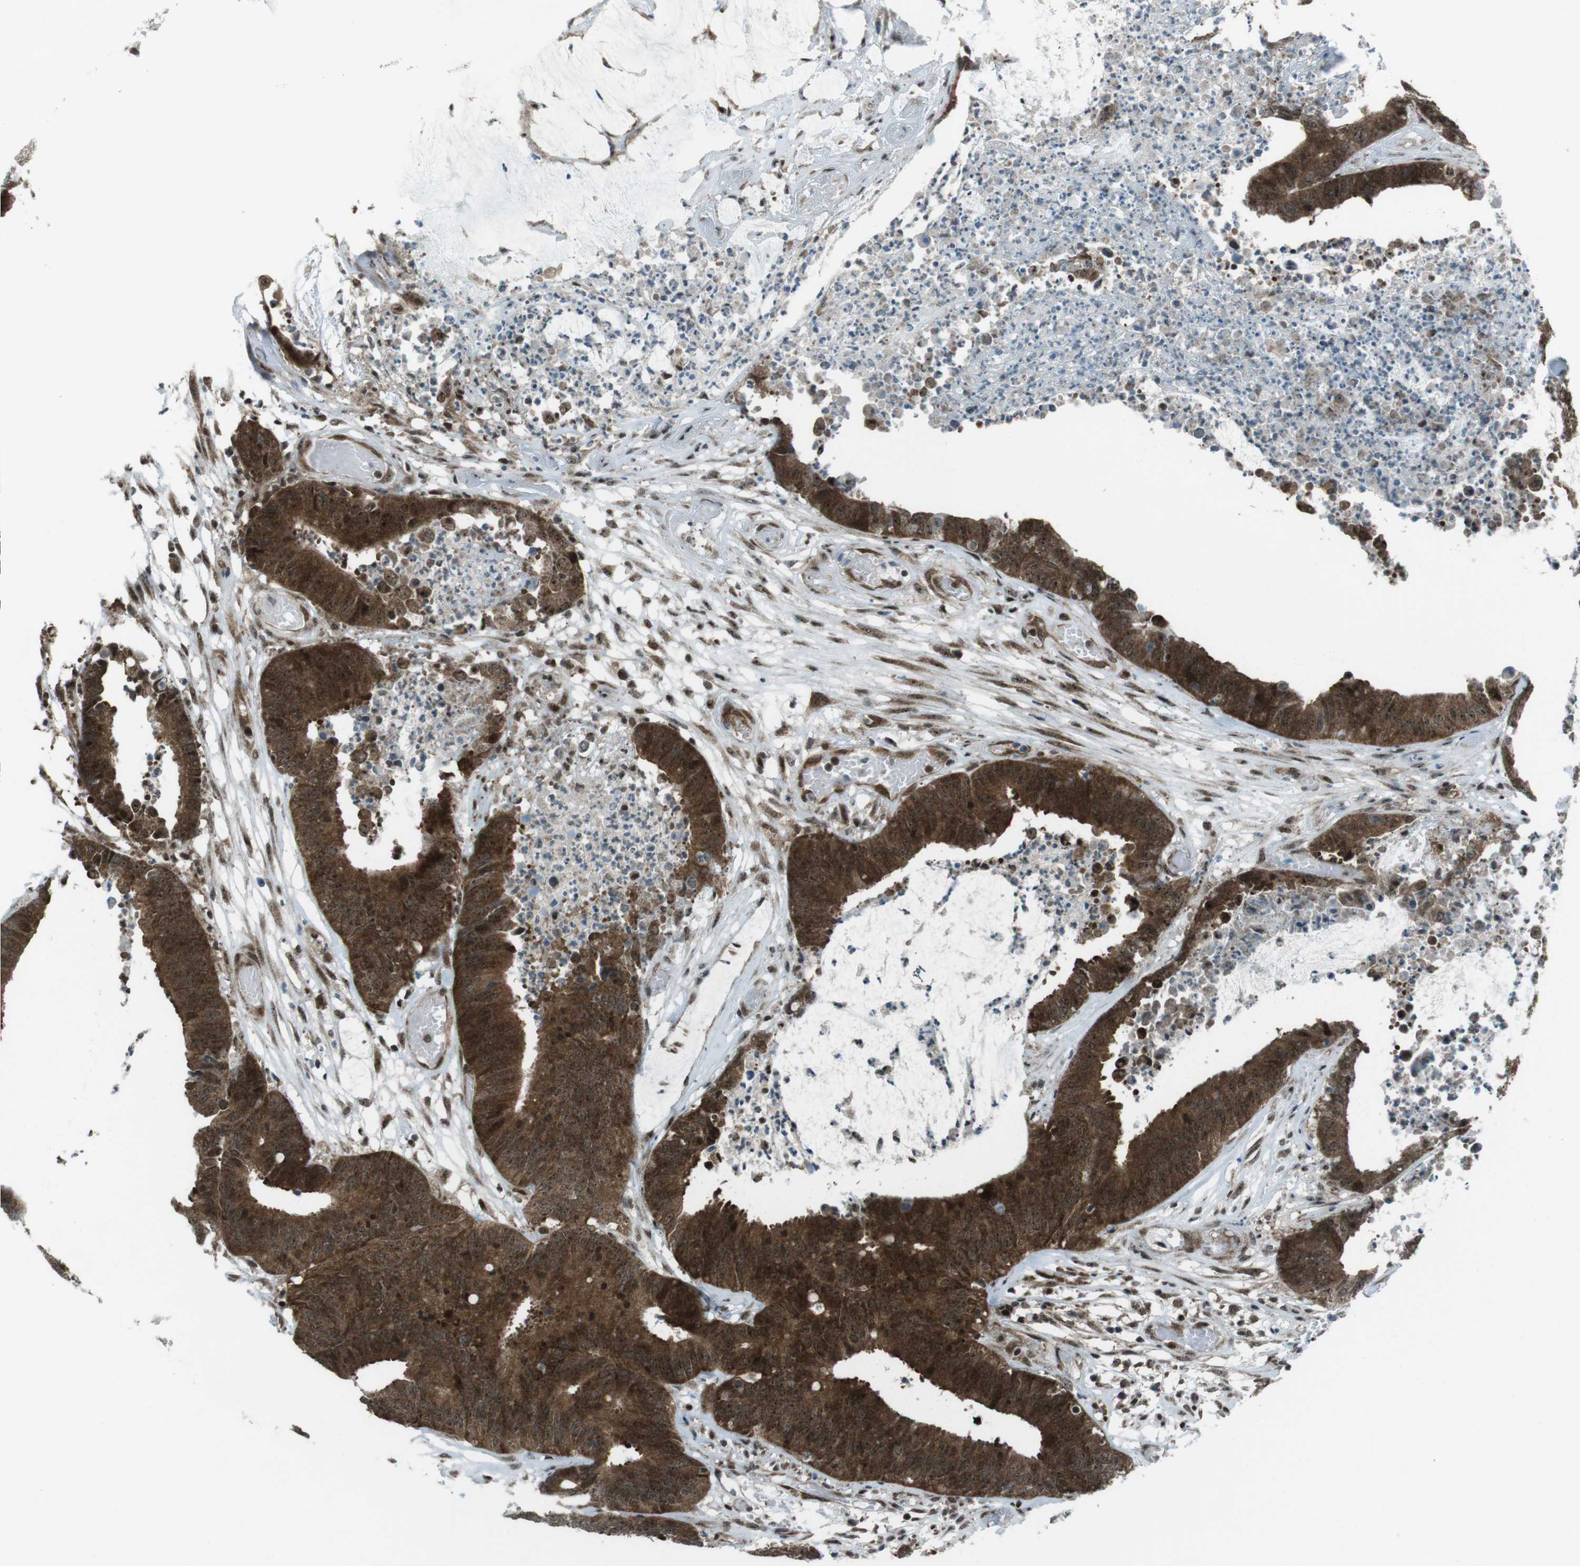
{"staining": {"intensity": "strong", "quantity": ">75%", "location": "cytoplasmic/membranous,nuclear"}, "tissue": "colorectal cancer", "cell_type": "Tumor cells", "image_type": "cancer", "snomed": [{"axis": "morphology", "description": "Adenocarcinoma, NOS"}, {"axis": "topography", "description": "Rectum"}], "caption": "Colorectal cancer tissue shows strong cytoplasmic/membranous and nuclear positivity in approximately >75% of tumor cells, visualized by immunohistochemistry.", "gene": "CSNK1D", "patient": {"sex": "female", "age": 66}}